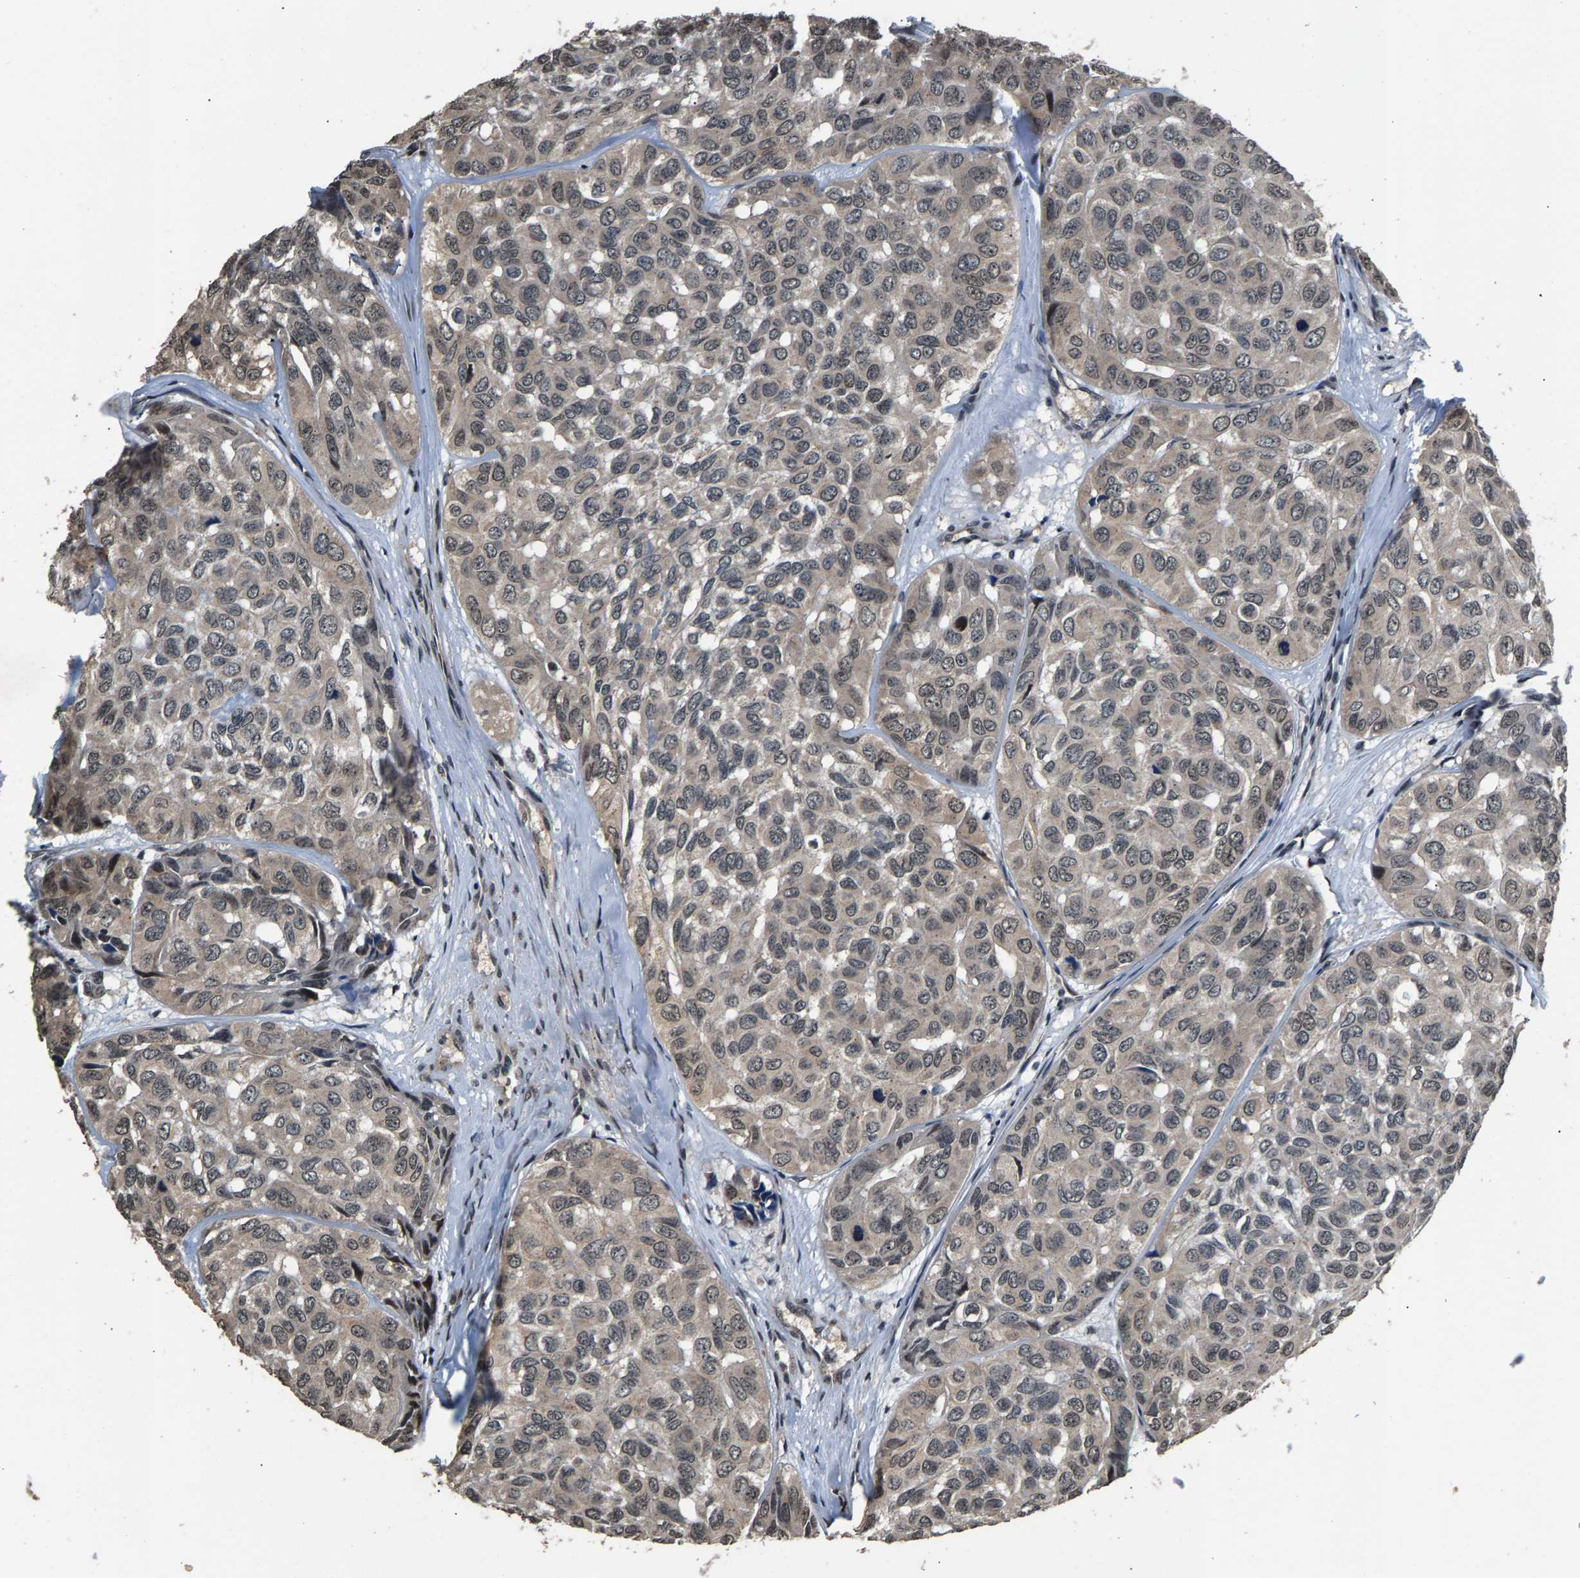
{"staining": {"intensity": "weak", "quantity": "25%-75%", "location": "cytoplasmic/membranous,nuclear"}, "tissue": "head and neck cancer", "cell_type": "Tumor cells", "image_type": "cancer", "snomed": [{"axis": "morphology", "description": "Adenocarcinoma, NOS"}, {"axis": "topography", "description": "Salivary gland, NOS"}, {"axis": "topography", "description": "Head-Neck"}], "caption": "Tumor cells display low levels of weak cytoplasmic/membranous and nuclear staining in about 25%-75% of cells in head and neck cancer (adenocarcinoma).", "gene": "RBM33", "patient": {"sex": "female", "age": 76}}